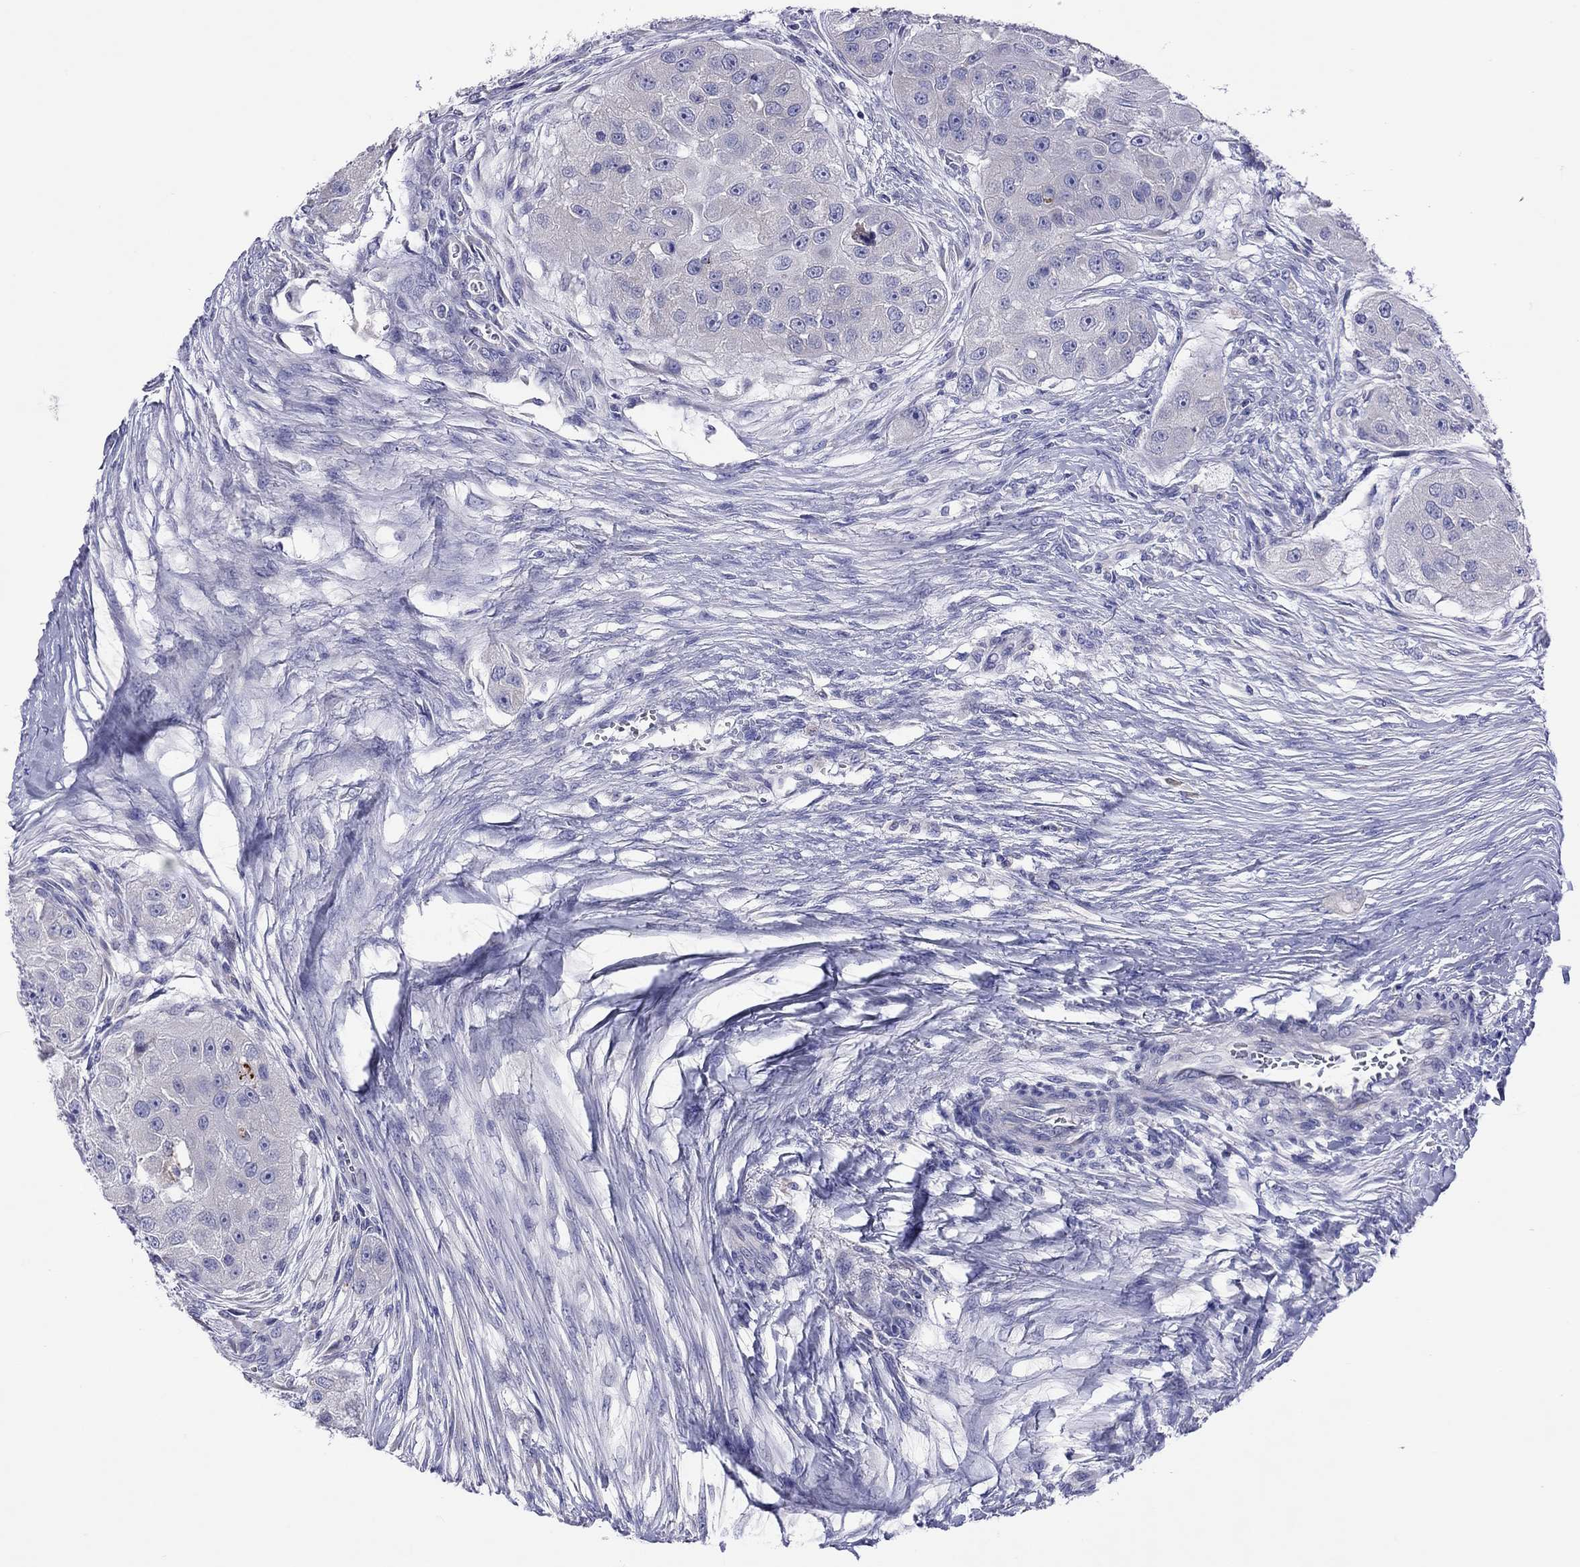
{"staining": {"intensity": "negative", "quantity": "none", "location": "none"}, "tissue": "head and neck cancer", "cell_type": "Tumor cells", "image_type": "cancer", "snomed": [{"axis": "morphology", "description": "Normal tissue, NOS"}, {"axis": "morphology", "description": "Squamous cell carcinoma, NOS"}, {"axis": "topography", "description": "Skeletal muscle"}, {"axis": "topography", "description": "Head-Neck"}], "caption": "A photomicrograph of head and neck cancer stained for a protein demonstrates no brown staining in tumor cells.", "gene": "COL9A1", "patient": {"sex": "male", "age": 51}}